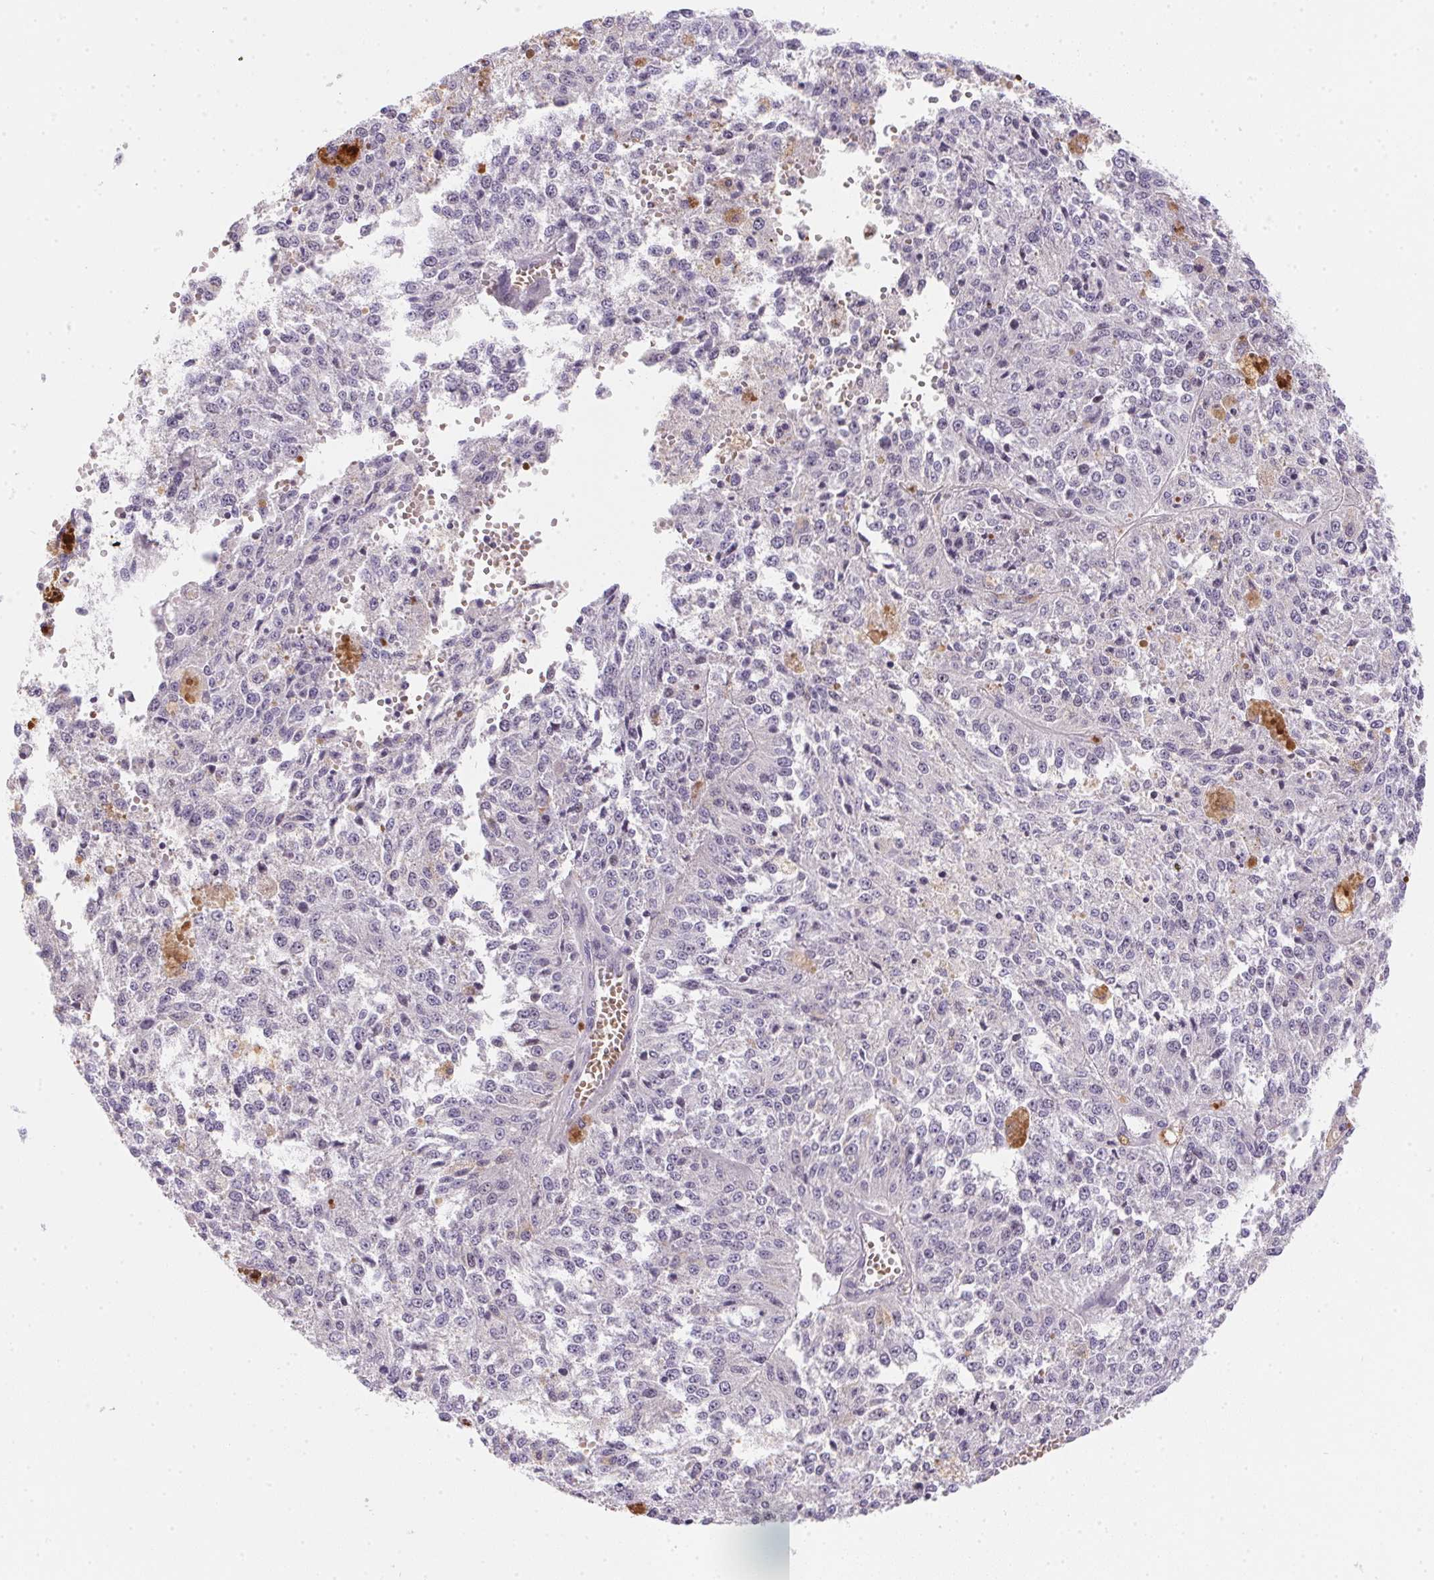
{"staining": {"intensity": "negative", "quantity": "none", "location": "none"}, "tissue": "melanoma", "cell_type": "Tumor cells", "image_type": "cancer", "snomed": [{"axis": "morphology", "description": "Malignant melanoma, Metastatic site"}, {"axis": "topography", "description": "Lymph node"}], "caption": "The image demonstrates no staining of tumor cells in malignant melanoma (metastatic site).", "gene": "HELLS", "patient": {"sex": "female", "age": 64}}